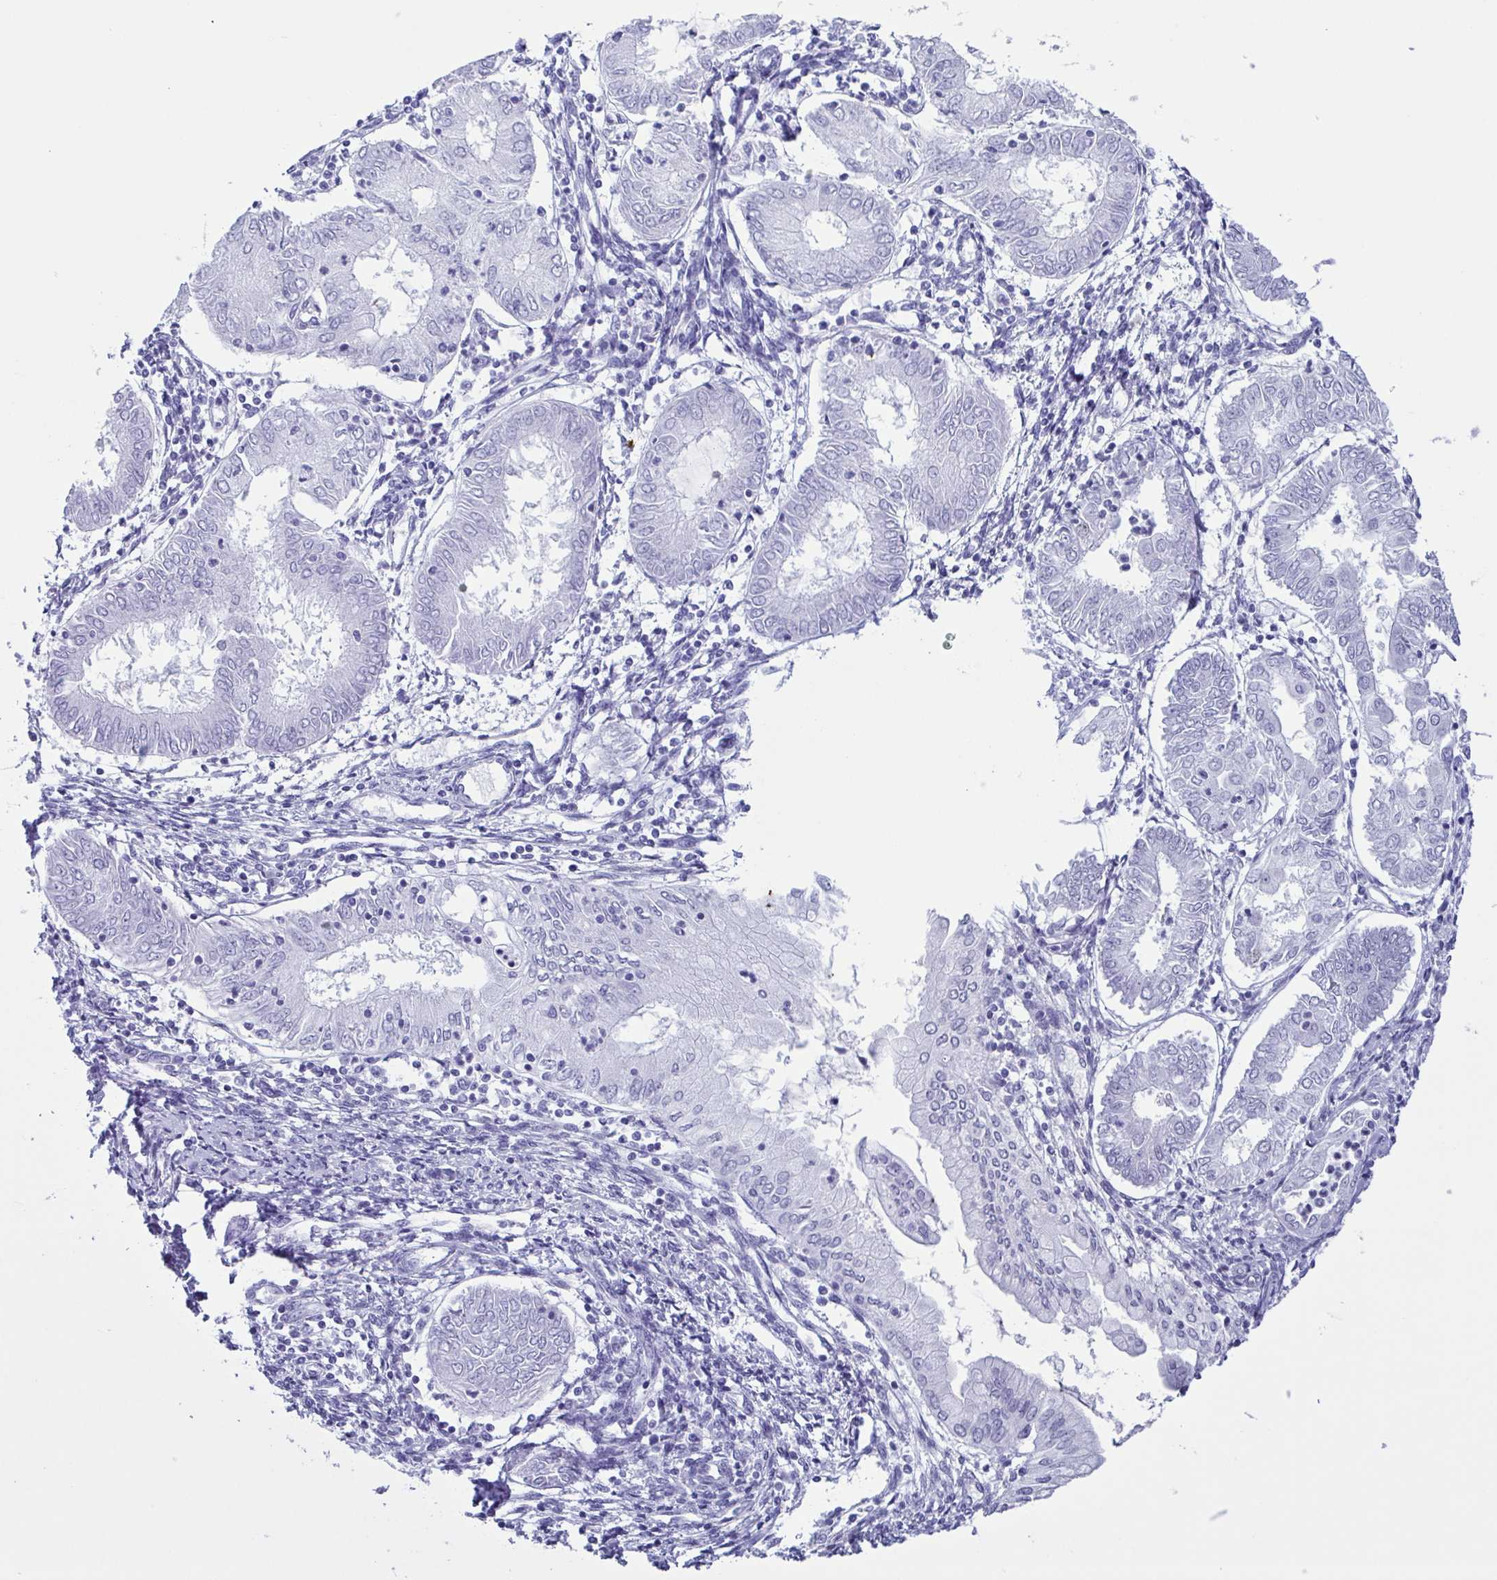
{"staining": {"intensity": "negative", "quantity": "none", "location": "none"}, "tissue": "endometrial cancer", "cell_type": "Tumor cells", "image_type": "cancer", "snomed": [{"axis": "morphology", "description": "Adenocarcinoma, NOS"}, {"axis": "topography", "description": "Endometrium"}], "caption": "Photomicrograph shows no significant protein expression in tumor cells of endometrial adenocarcinoma.", "gene": "SUGP2", "patient": {"sex": "female", "age": 68}}